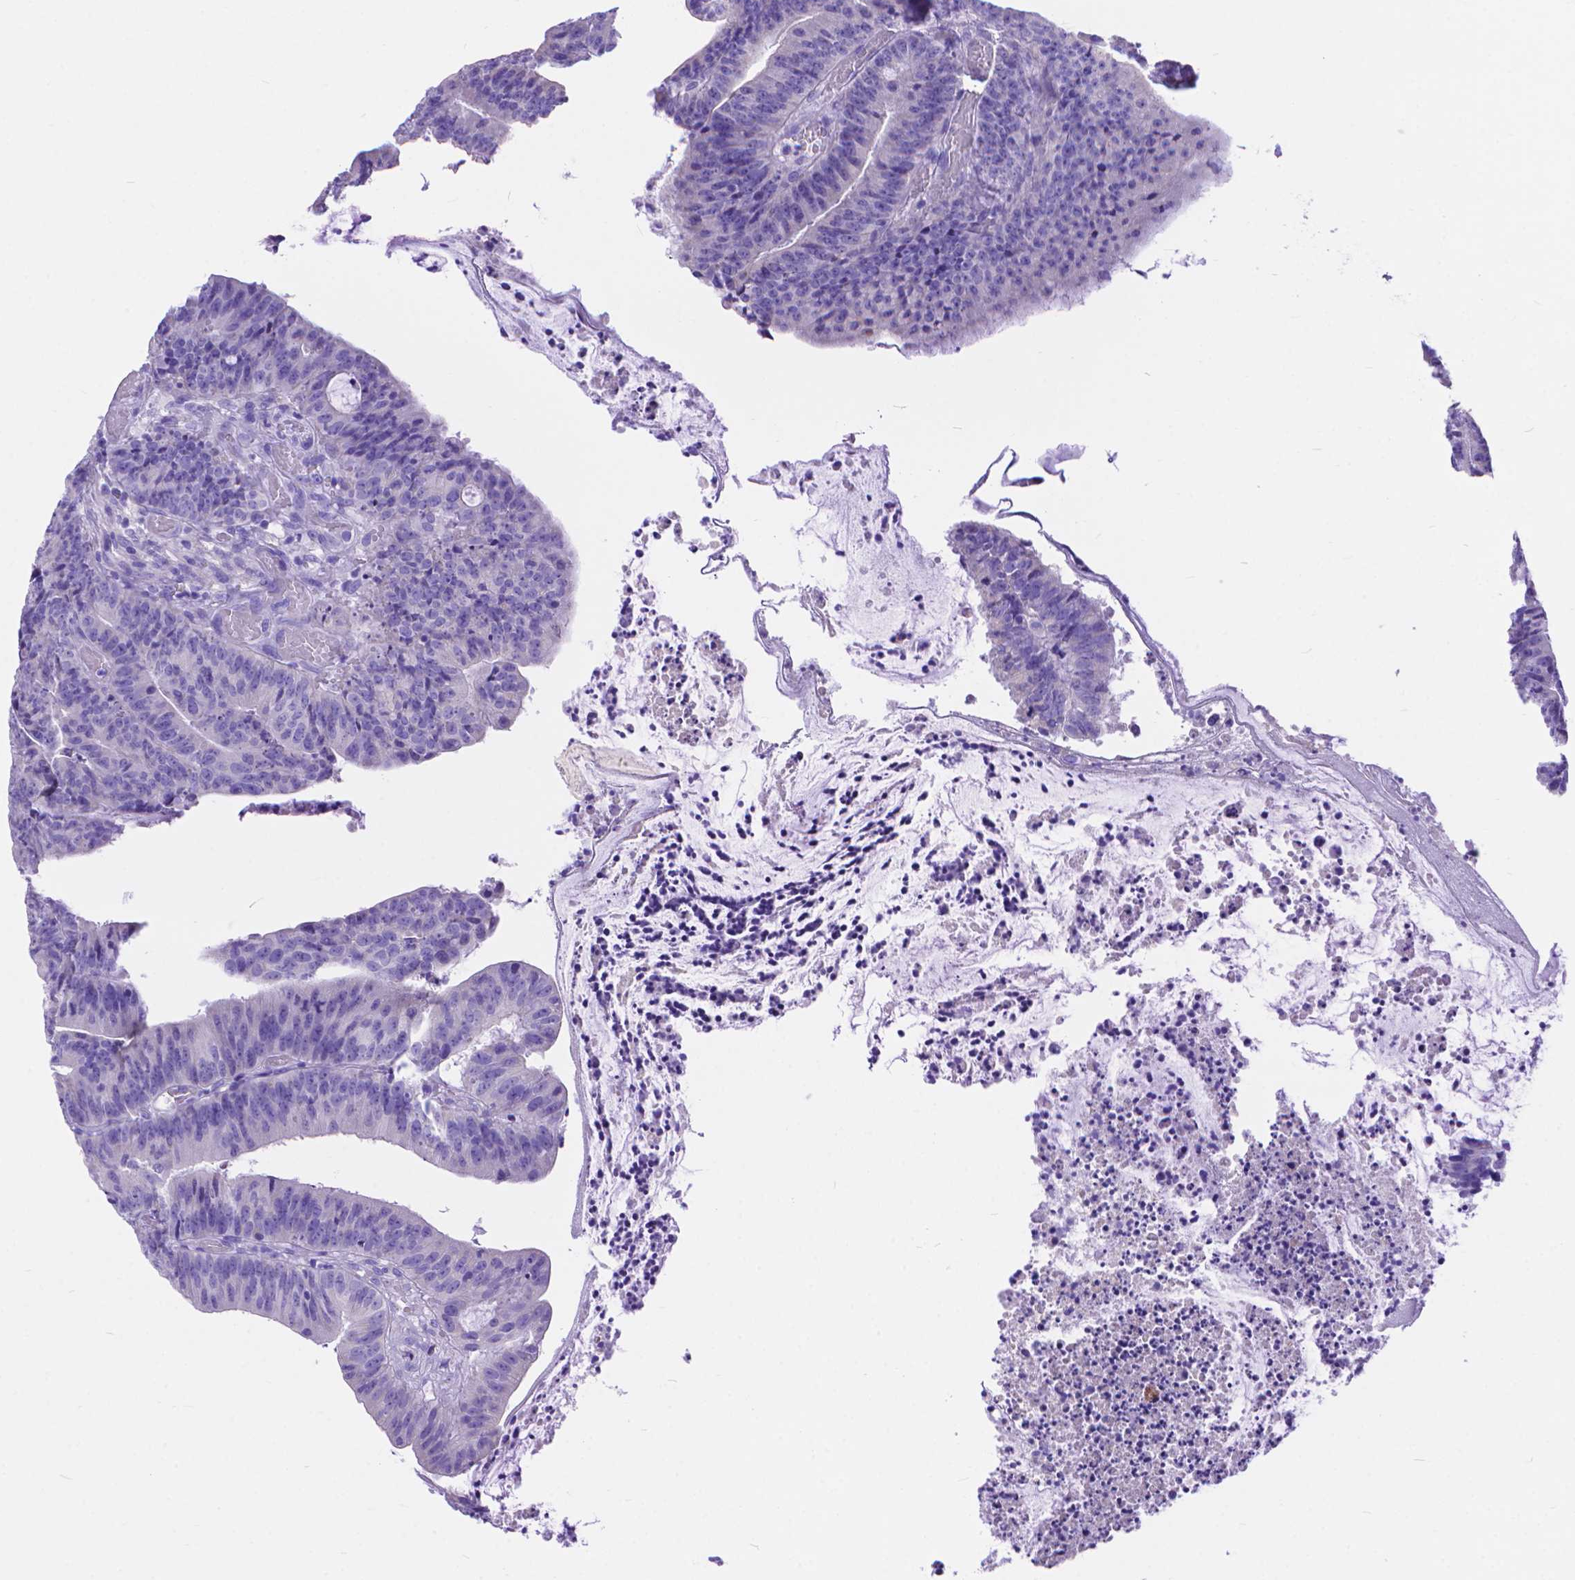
{"staining": {"intensity": "negative", "quantity": "none", "location": "none"}, "tissue": "colorectal cancer", "cell_type": "Tumor cells", "image_type": "cancer", "snomed": [{"axis": "morphology", "description": "Adenocarcinoma, NOS"}, {"axis": "topography", "description": "Colon"}], "caption": "DAB immunohistochemical staining of human colorectal cancer (adenocarcinoma) exhibits no significant positivity in tumor cells.", "gene": "DHRS2", "patient": {"sex": "female", "age": 78}}